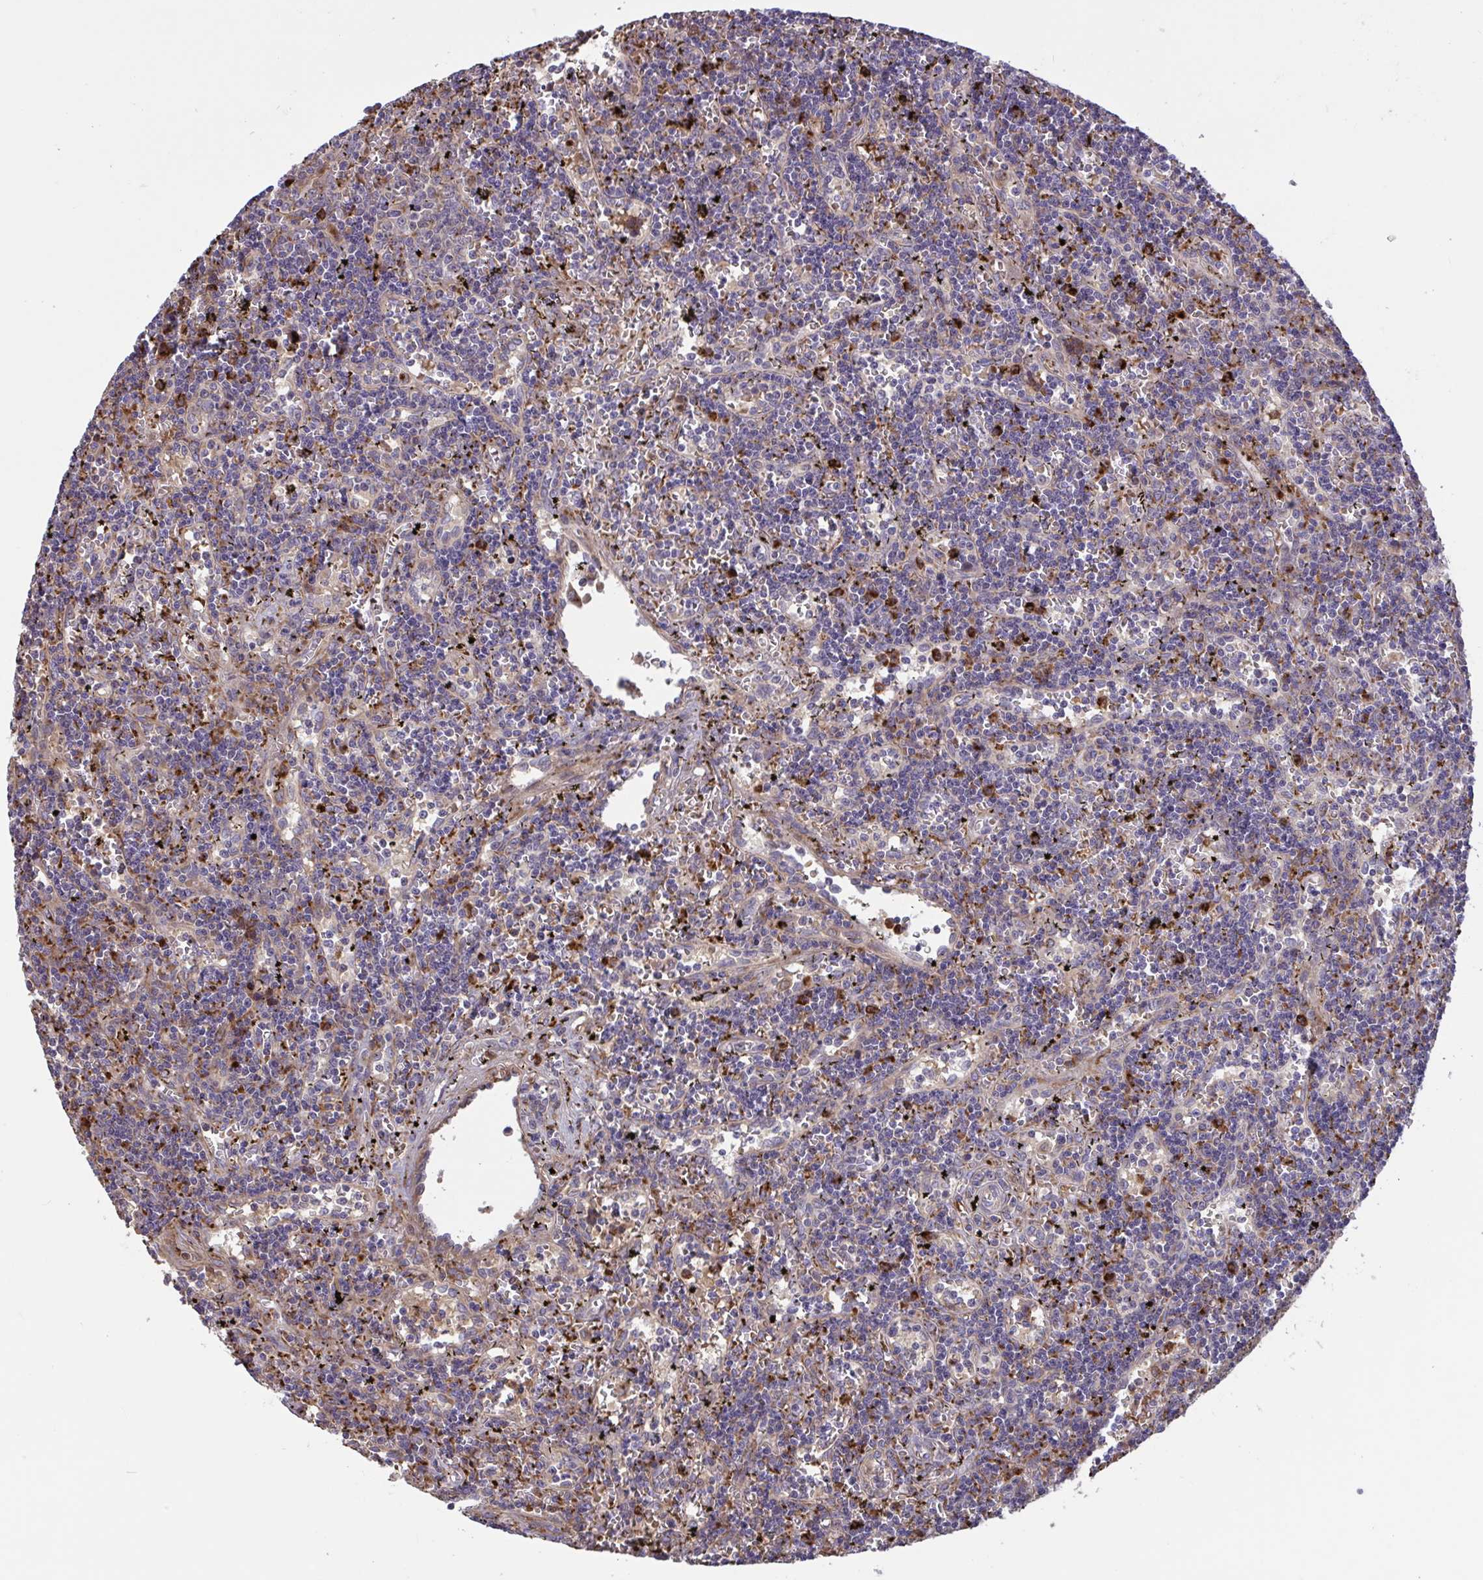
{"staining": {"intensity": "negative", "quantity": "none", "location": "none"}, "tissue": "lymphoma", "cell_type": "Tumor cells", "image_type": "cancer", "snomed": [{"axis": "morphology", "description": "Malignant lymphoma, non-Hodgkin's type, Low grade"}, {"axis": "topography", "description": "Spleen"}], "caption": "DAB immunohistochemical staining of human lymphoma reveals no significant expression in tumor cells. The staining is performed using DAB brown chromogen with nuclei counter-stained in using hematoxylin.", "gene": "IL1R1", "patient": {"sex": "male", "age": 60}}